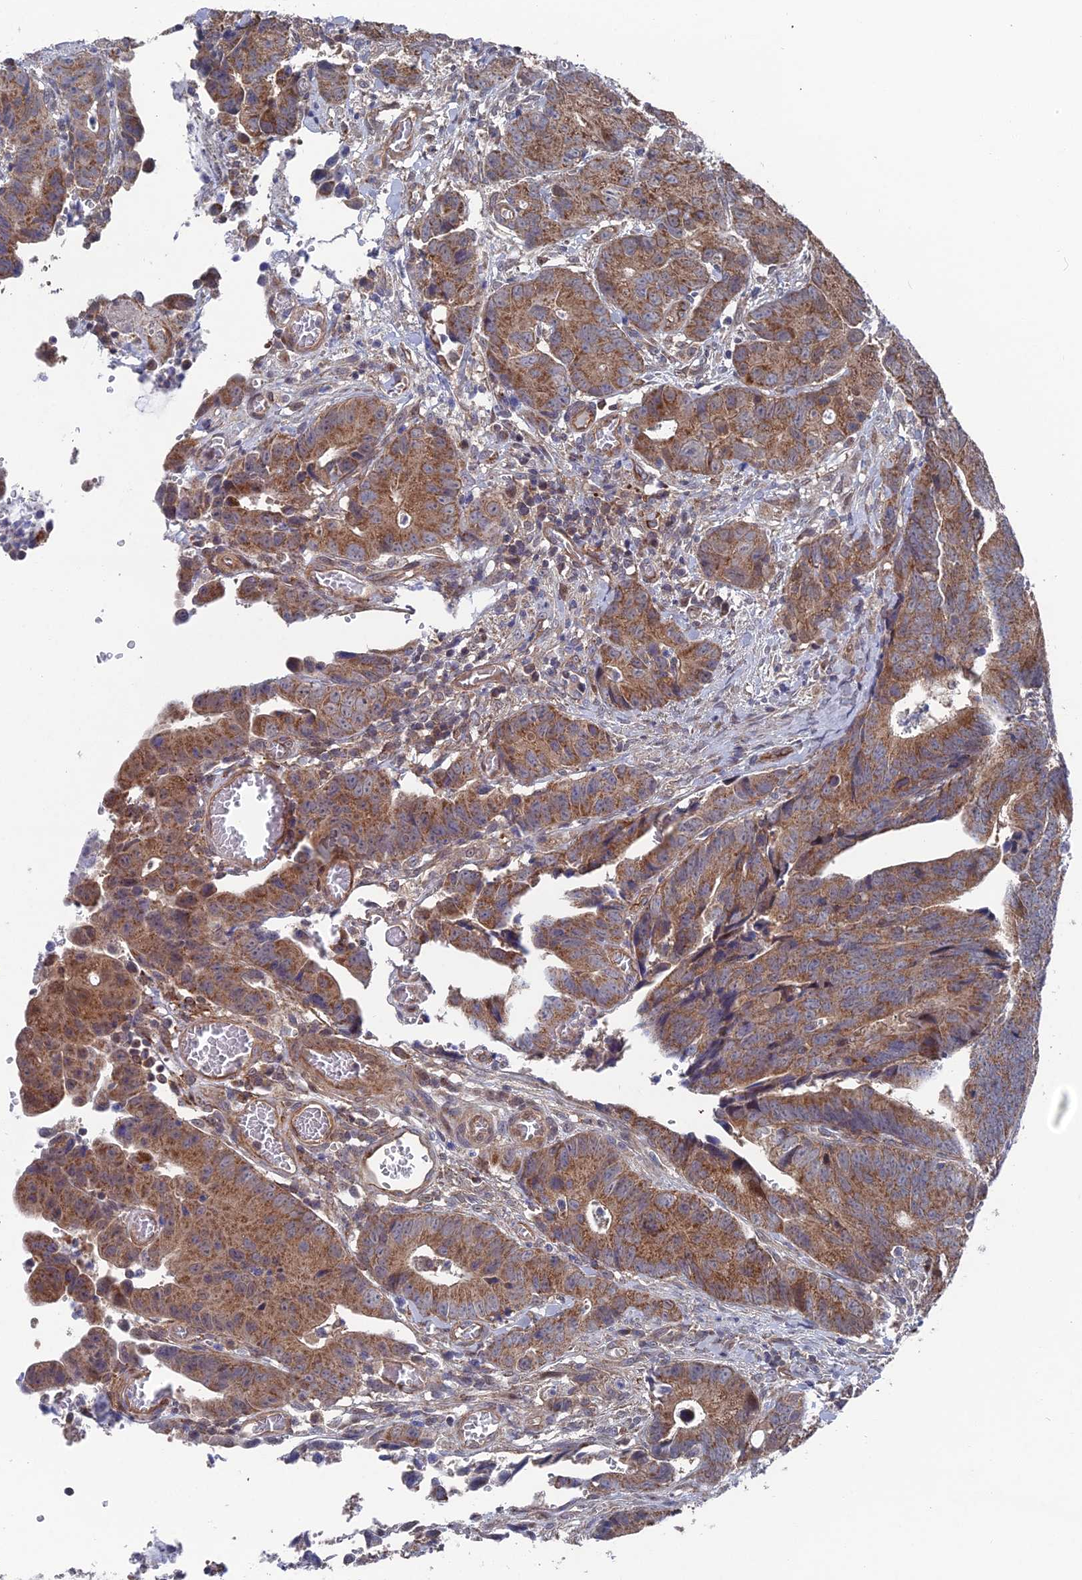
{"staining": {"intensity": "moderate", "quantity": ">75%", "location": "cytoplasmic/membranous"}, "tissue": "colorectal cancer", "cell_type": "Tumor cells", "image_type": "cancer", "snomed": [{"axis": "morphology", "description": "Adenocarcinoma, NOS"}, {"axis": "topography", "description": "Colon"}], "caption": "Immunohistochemistry (IHC) staining of colorectal adenocarcinoma, which displays medium levels of moderate cytoplasmic/membranous positivity in about >75% of tumor cells indicating moderate cytoplasmic/membranous protein expression. The staining was performed using DAB (3,3'-diaminobenzidine) (brown) for protein detection and nuclei were counterstained in hematoxylin (blue).", "gene": "UNC5D", "patient": {"sex": "female", "age": 57}}